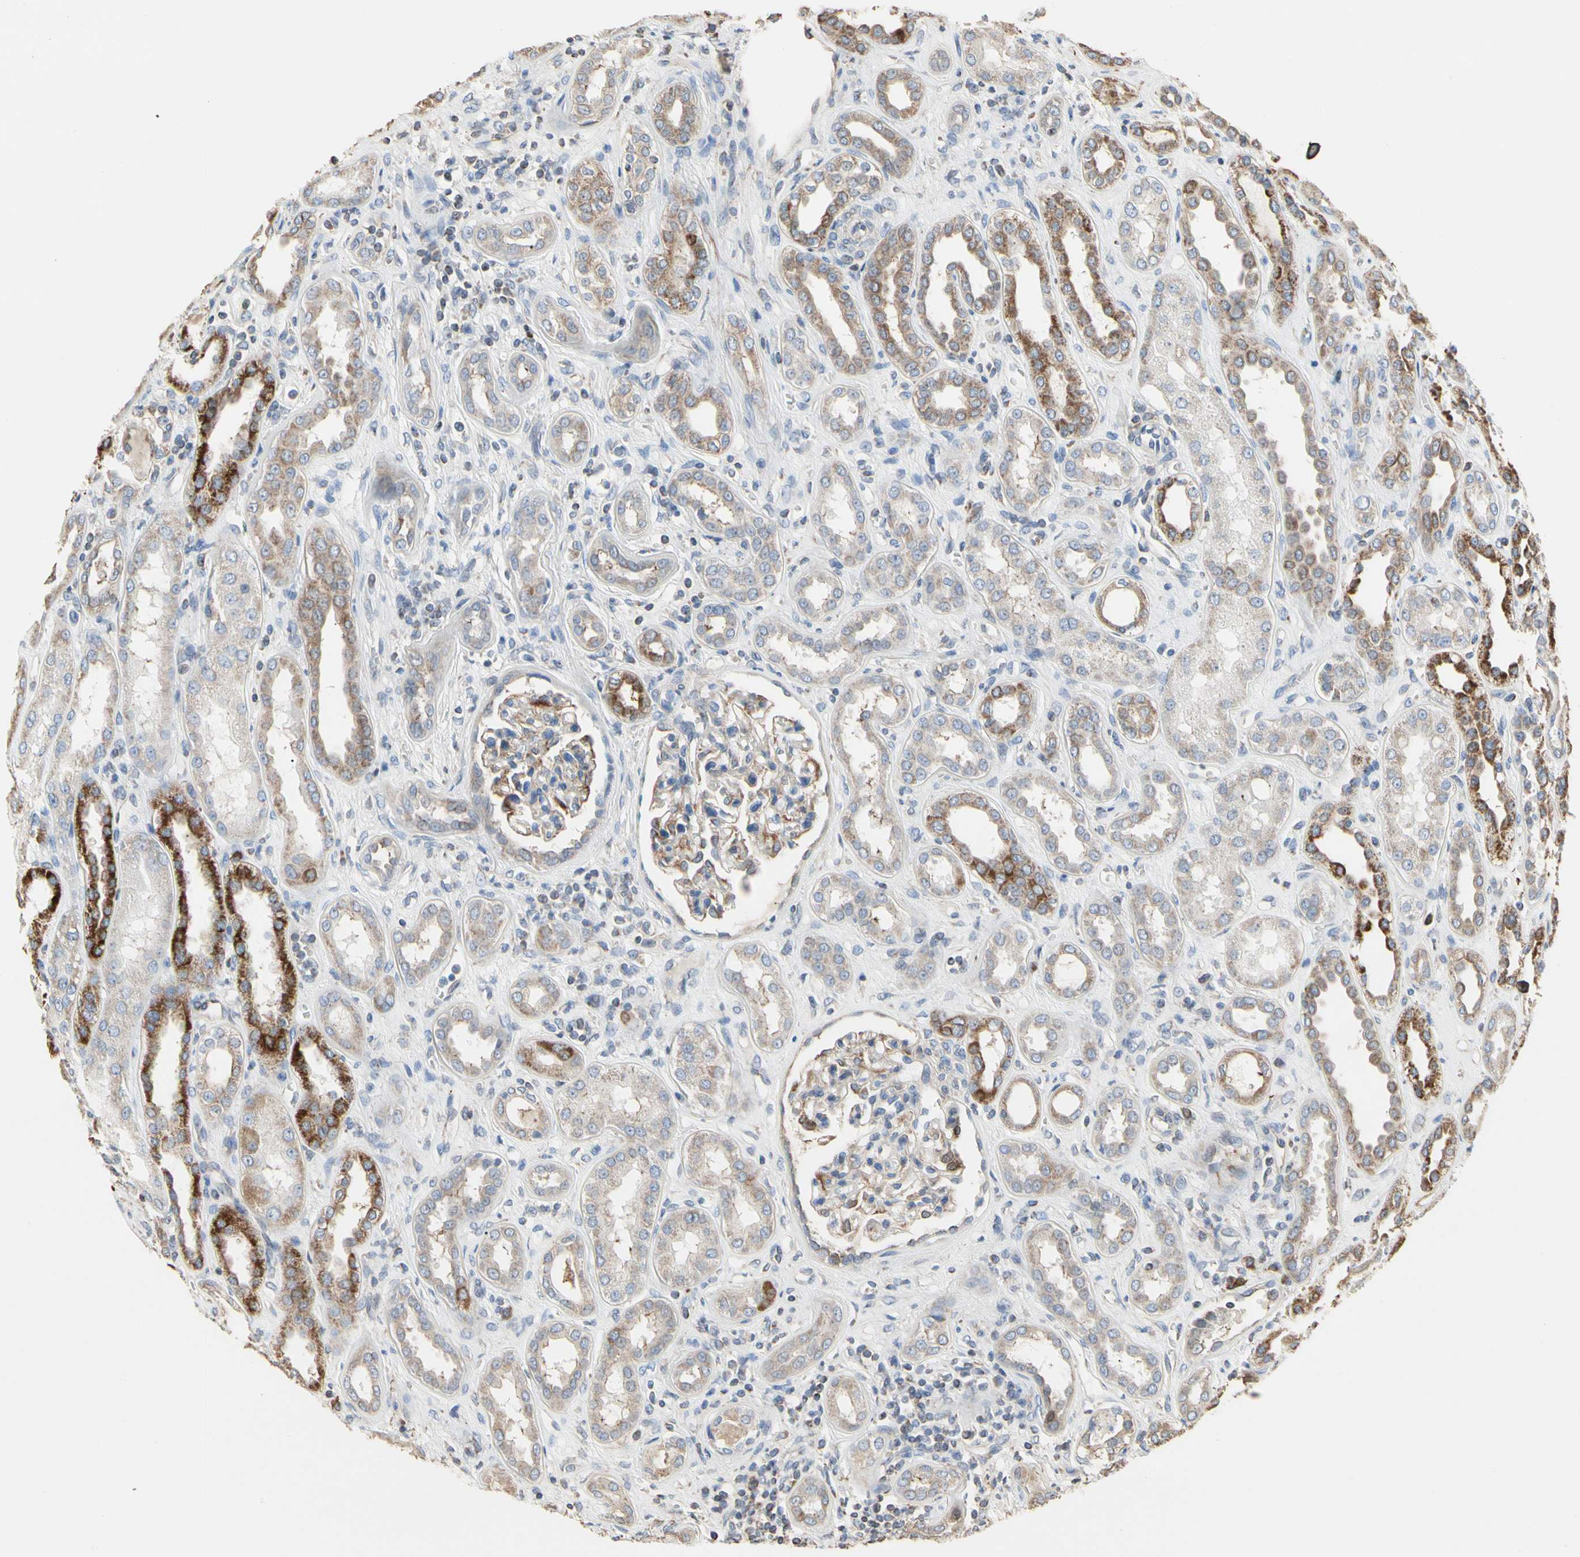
{"staining": {"intensity": "moderate", "quantity": "<25%", "location": "cytoplasmic/membranous"}, "tissue": "kidney", "cell_type": "Cells in glomeruli", "image_type": "normal", "snomed": [{"axis": "morphology", "description": "Normal tissue, NOS"}, {"axis": "topography", "description": "Kidney"}], "caption": "The immunohistochemical stain highlights moderate cytoplasmic/membranous staining in cells in glomeruli of unremarkable kidney.", "gene": "TUBA1A", "patient": {"sex": "male", "age": 59}}